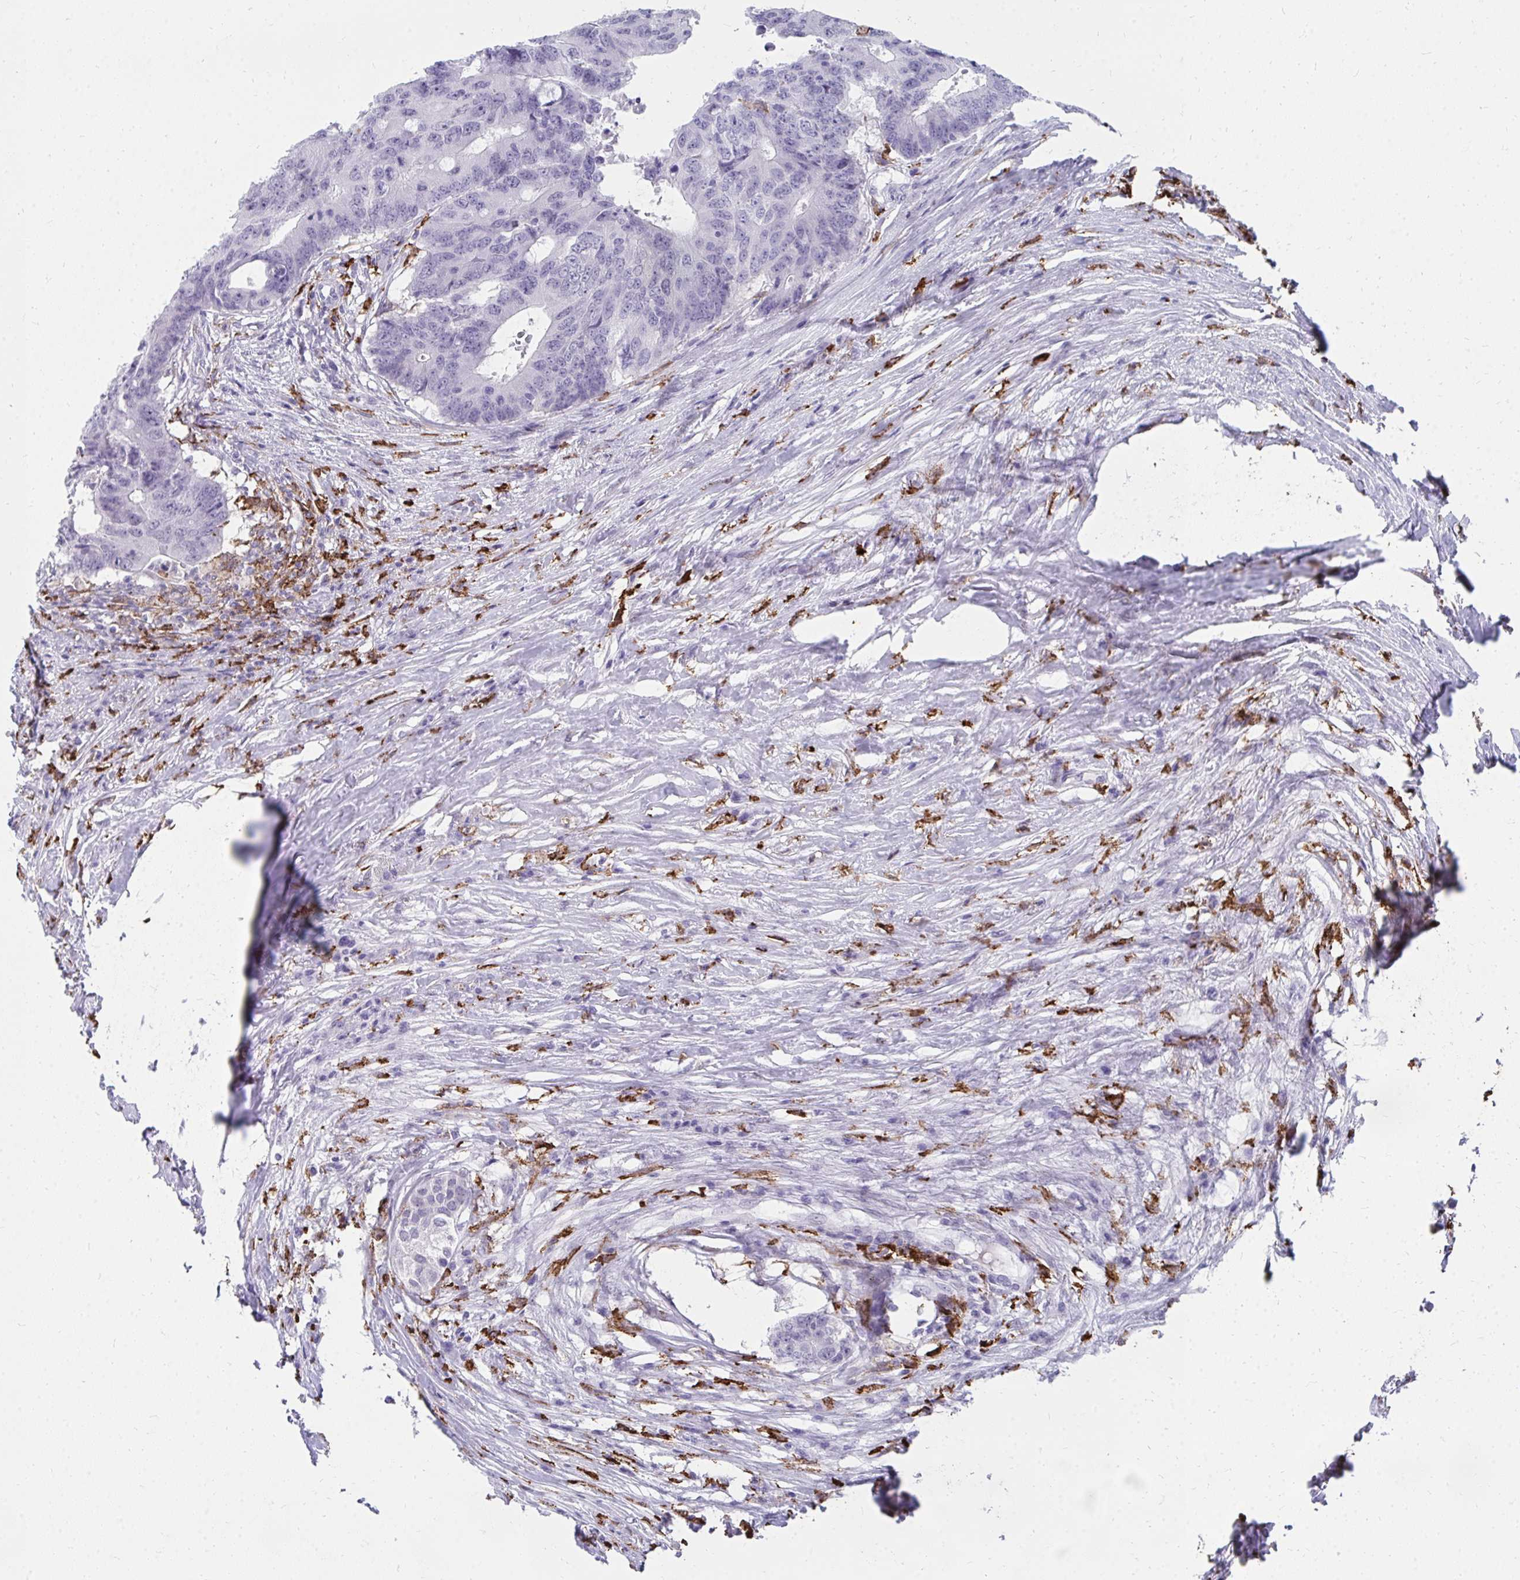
{"staining": {"intensity": "negative", "quantity": "none", "location": "none"}, "tissue": "colorectal cancer", "cell_type": "Tumor cells", "image_type": "cancer", "snomed": [{"axis": "morphology", "description": "Adenocarcinoma, NOS"}, {"axis": "topography", "description": "Colon"}], "caption": "Immunohistochemistry (IHC) photomicrograph of colorectal adenocarcinoma stained for a protein (brown), which displays no positivity in tumor cells.", "gene": "CD163", "patient": {"sex": "male", "age": 71}}